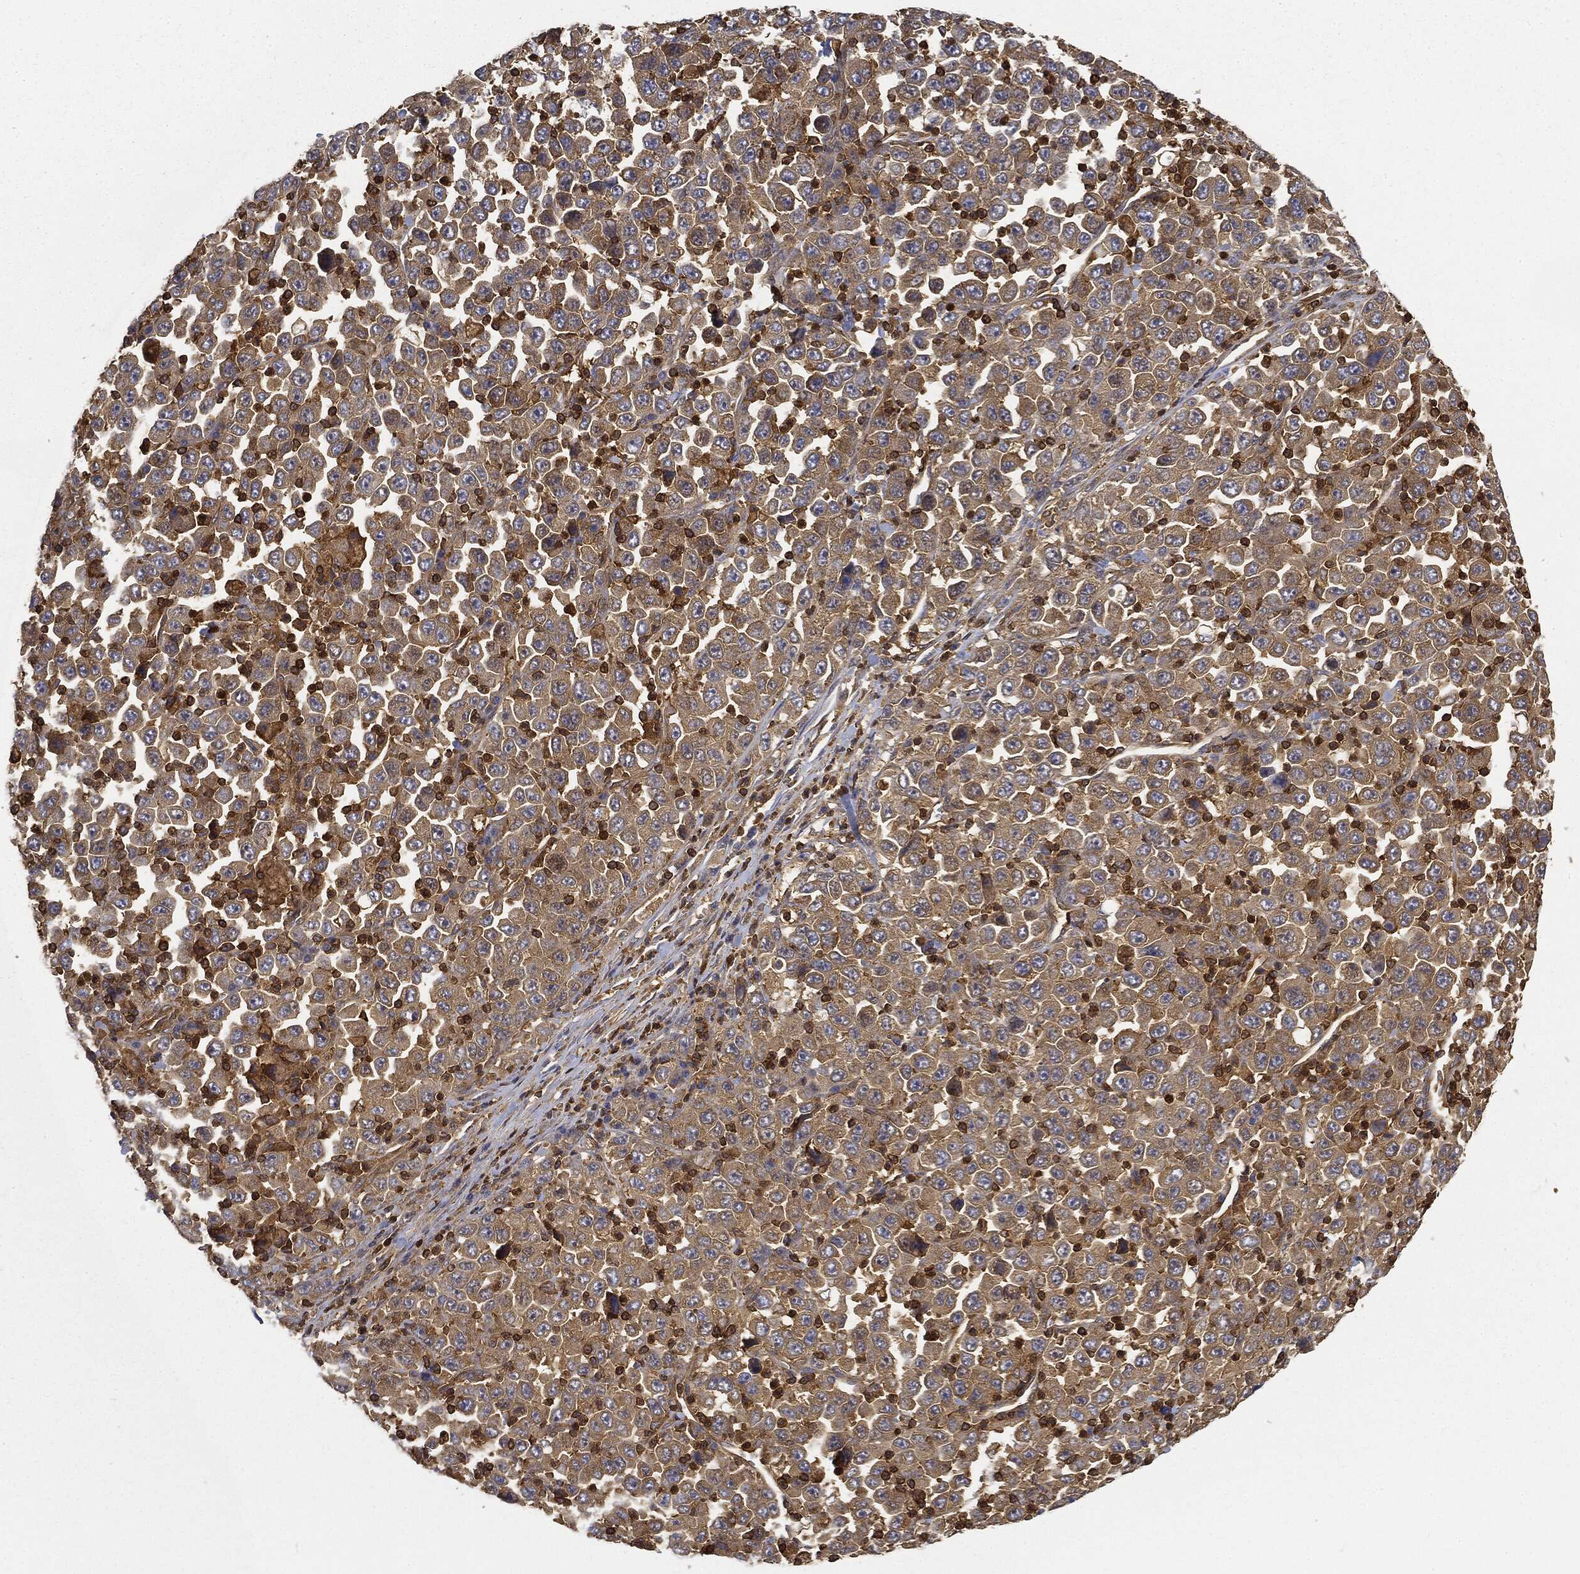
{"staining": {"intensity": "moderate", "quantity": "25%-75%", "location": "cytoplasmic/membranous"}, "tissue": "stomach cancer", "cell_type": "Tumor cells", "image_type": "cancer", "snomed": [{"axis": "morphology", "description": "Normal tissue, NOS"}, {"axis": "morphology", "description": "Adenocarcinoma, NOS"}, {"axis": "topography", "description": "Stomach, upper"}, {"axis": "topography", "description": "Stomach"}], "caption": "Tumor cells display moderate cytoplasmic/membranous staining in about 25%-75% of cells in stomach cancer (adenocarcinoma).", "gene": "WDR1", "patient": {"sex": "male", "age": 59}}